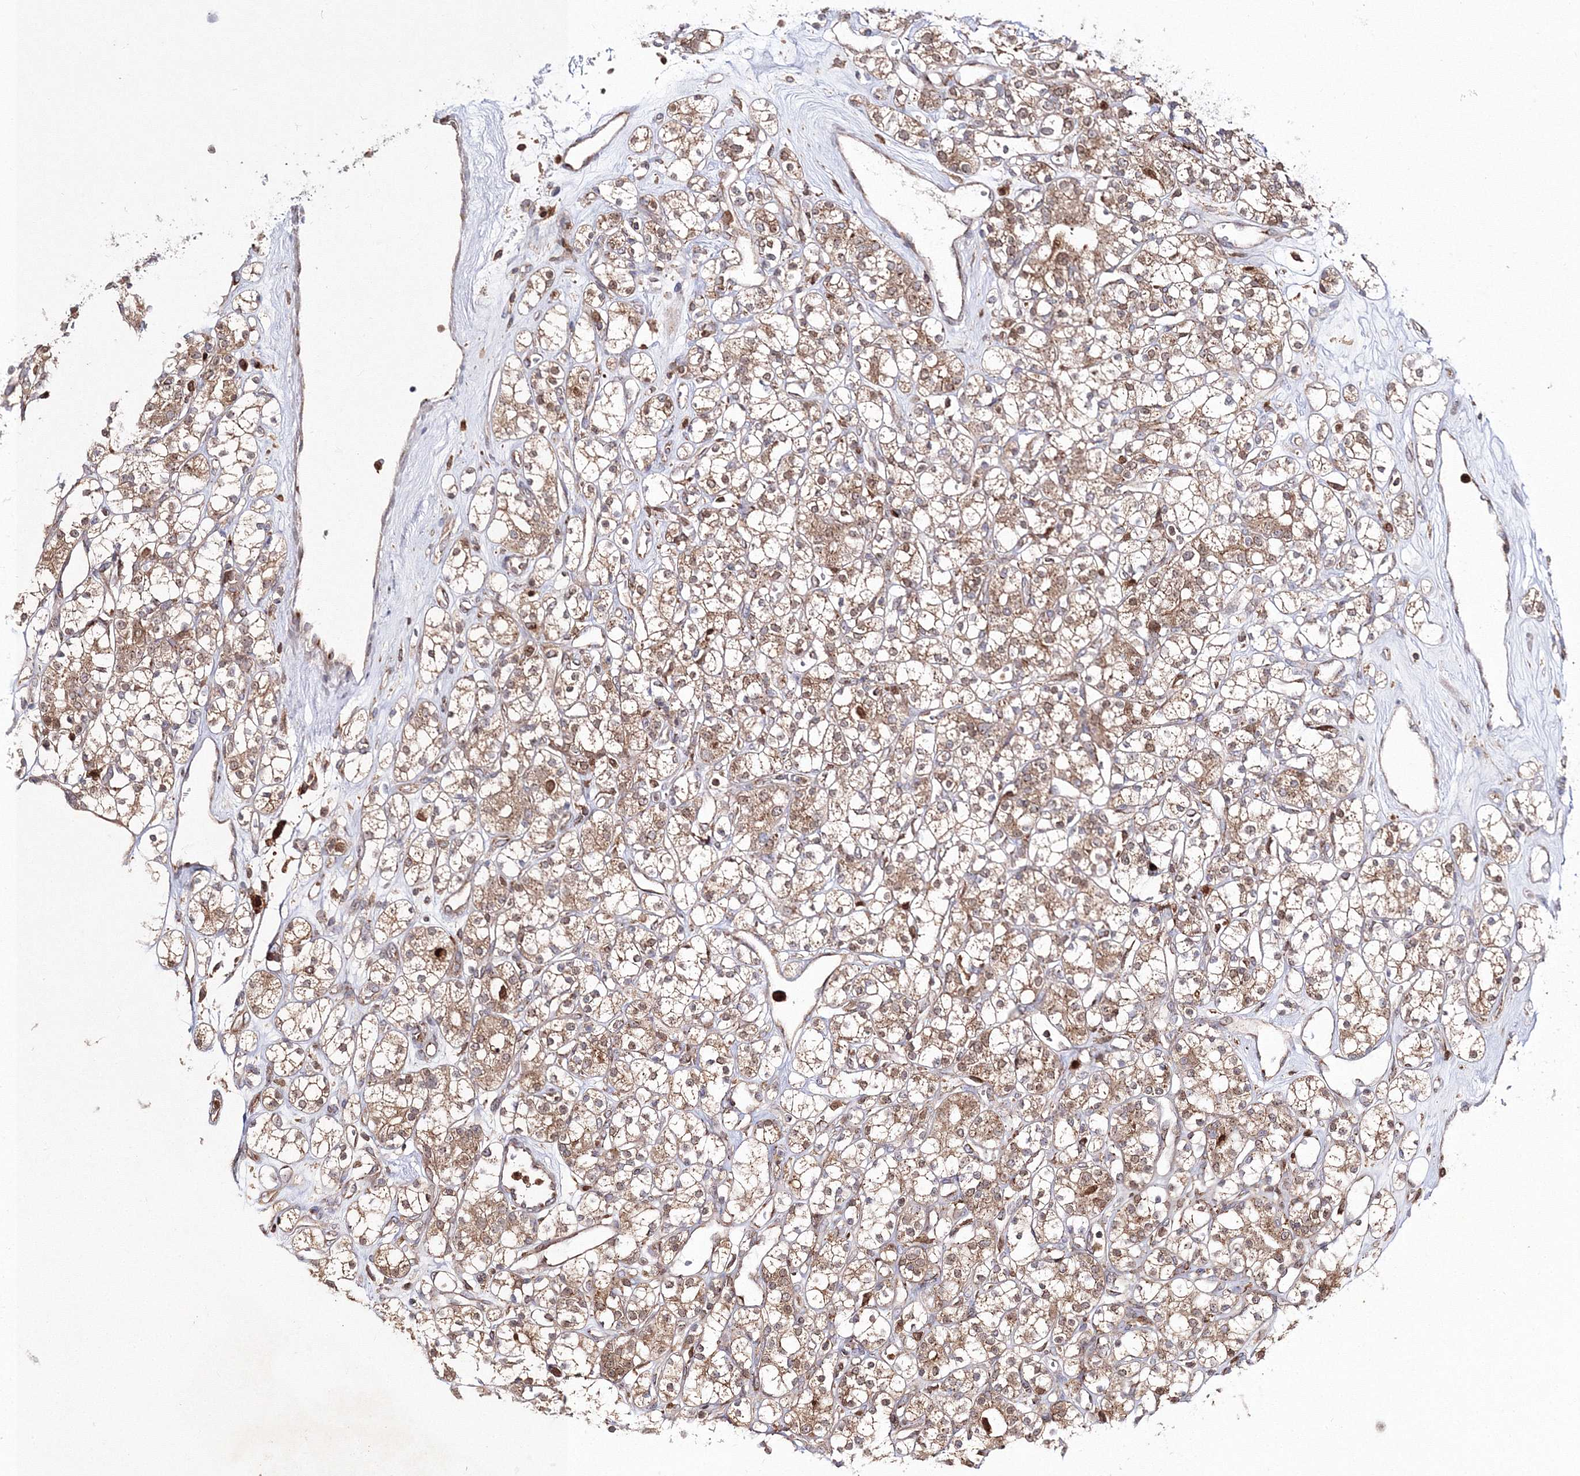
{"staining": {"intensity": "moderate", "quantity": ">75%", "location": "cytoplasmic/membranous,nuclear"}, "tissue": "renal cancer", "cell_type": "Tumor cells", "image_type": "cancer", "snomed": [{"axis": "morphology", "description": "Adenocarcinoma, NOS"}, {"axis": "topography", "description": "Kidney"}], "caption": "Human renal cancer stained with a brown dye demonstrates moderate cytoplasmic/membranous and nuclear positive positivity in approximately >75% of tumor cells.", "gene": "ARCN1", "patient": {"sex": "male", "age": 77}}